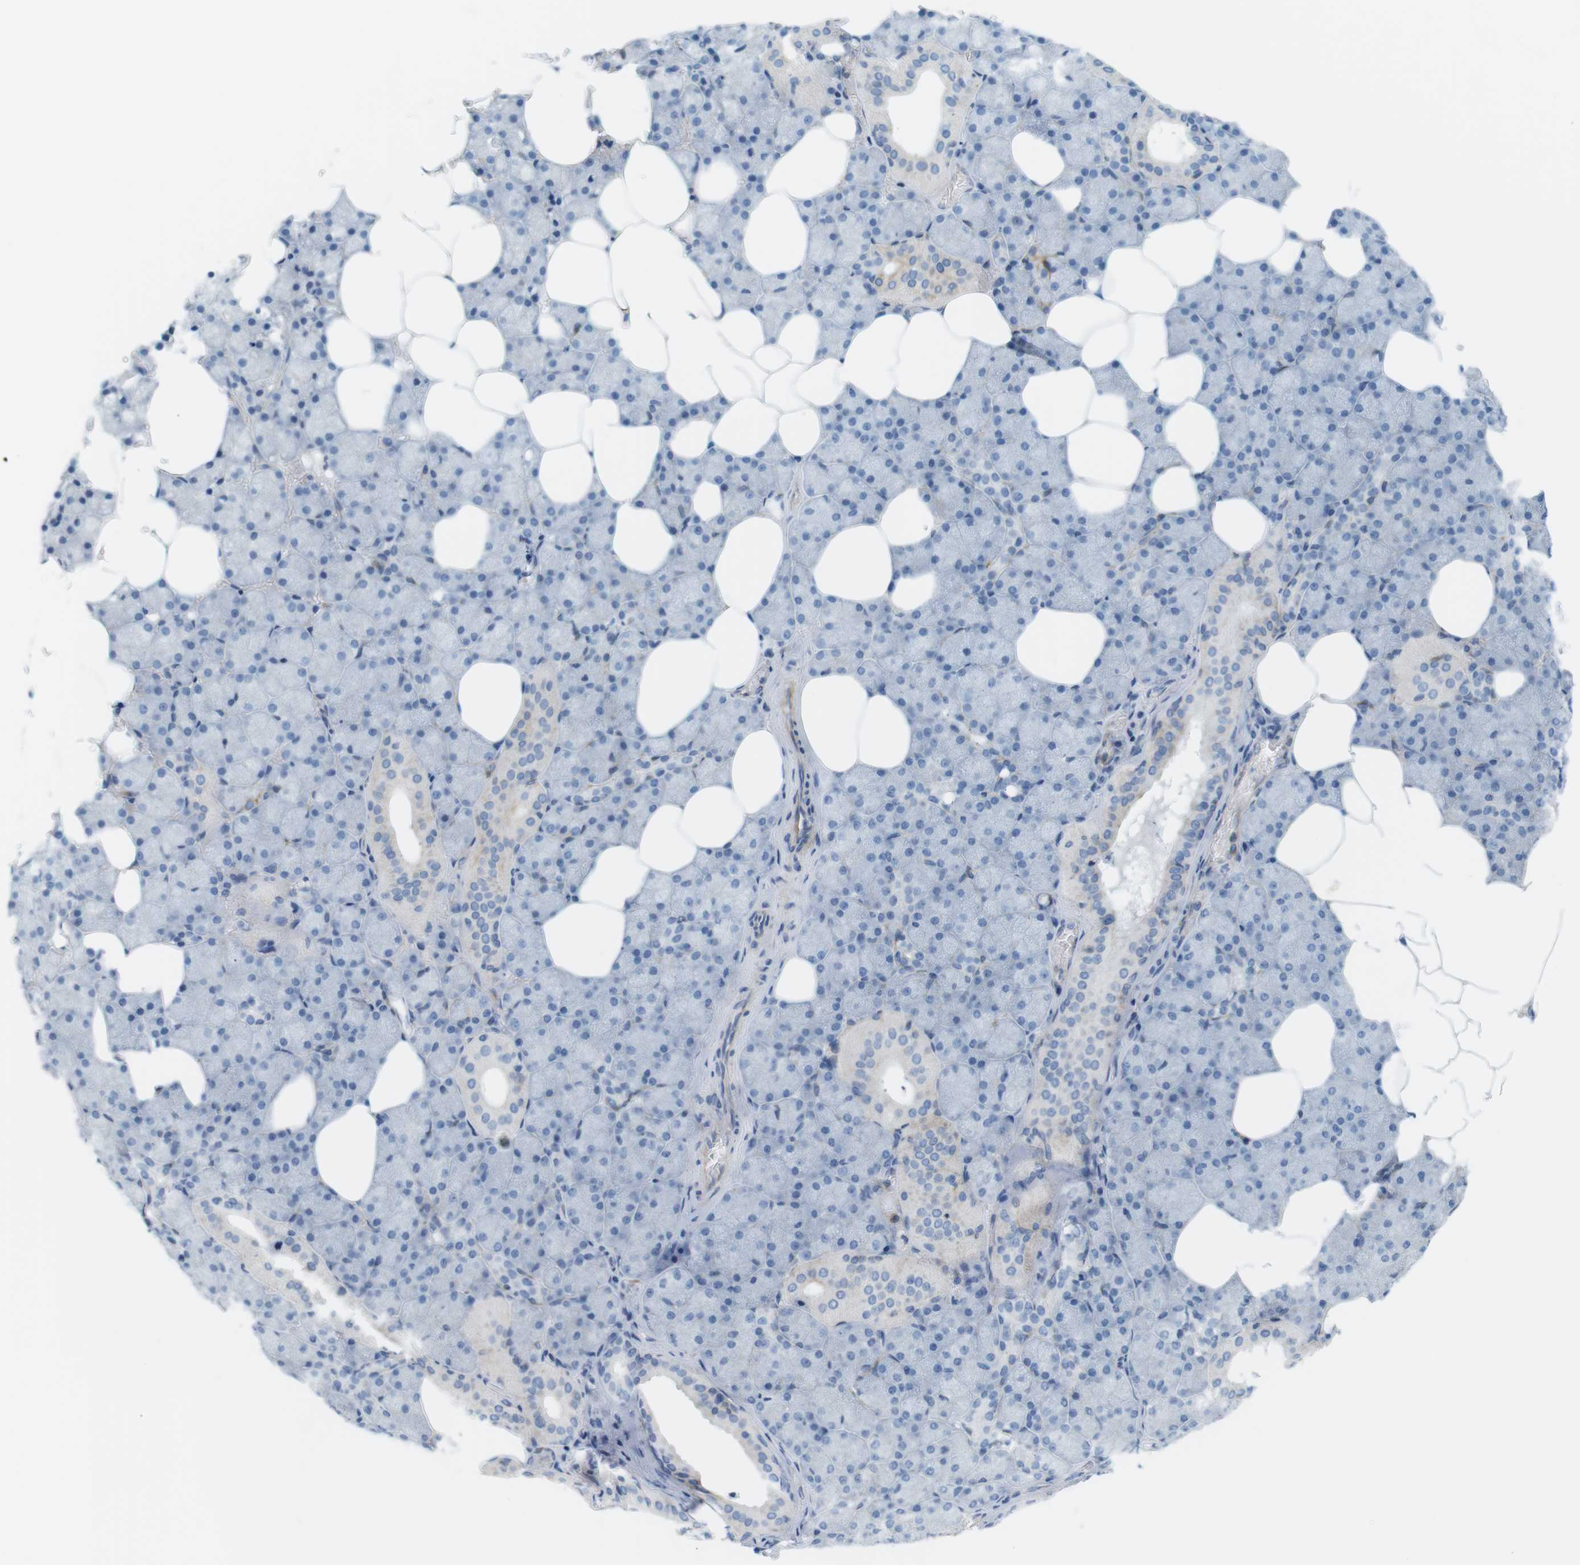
{"staining": {"intensity": "negative", "quantity": "none", "location": "none"}, "tissue": "salivary gland", "cell_type": "Glandular cells", "image_type": "normal", "snomed": [{"axis": "morphology", "description": "Normal tissue, NOS"}, {"axis": "topography", "description": "Salivary gland"}], "caption": "The photomicrograph shows no staining of glandular cells in normal salivary gland. (Brightfield microscopy of DAB IHC at high magnification).", "gene": "MYH9", "patient": {"sex": "male", "age": 62}}